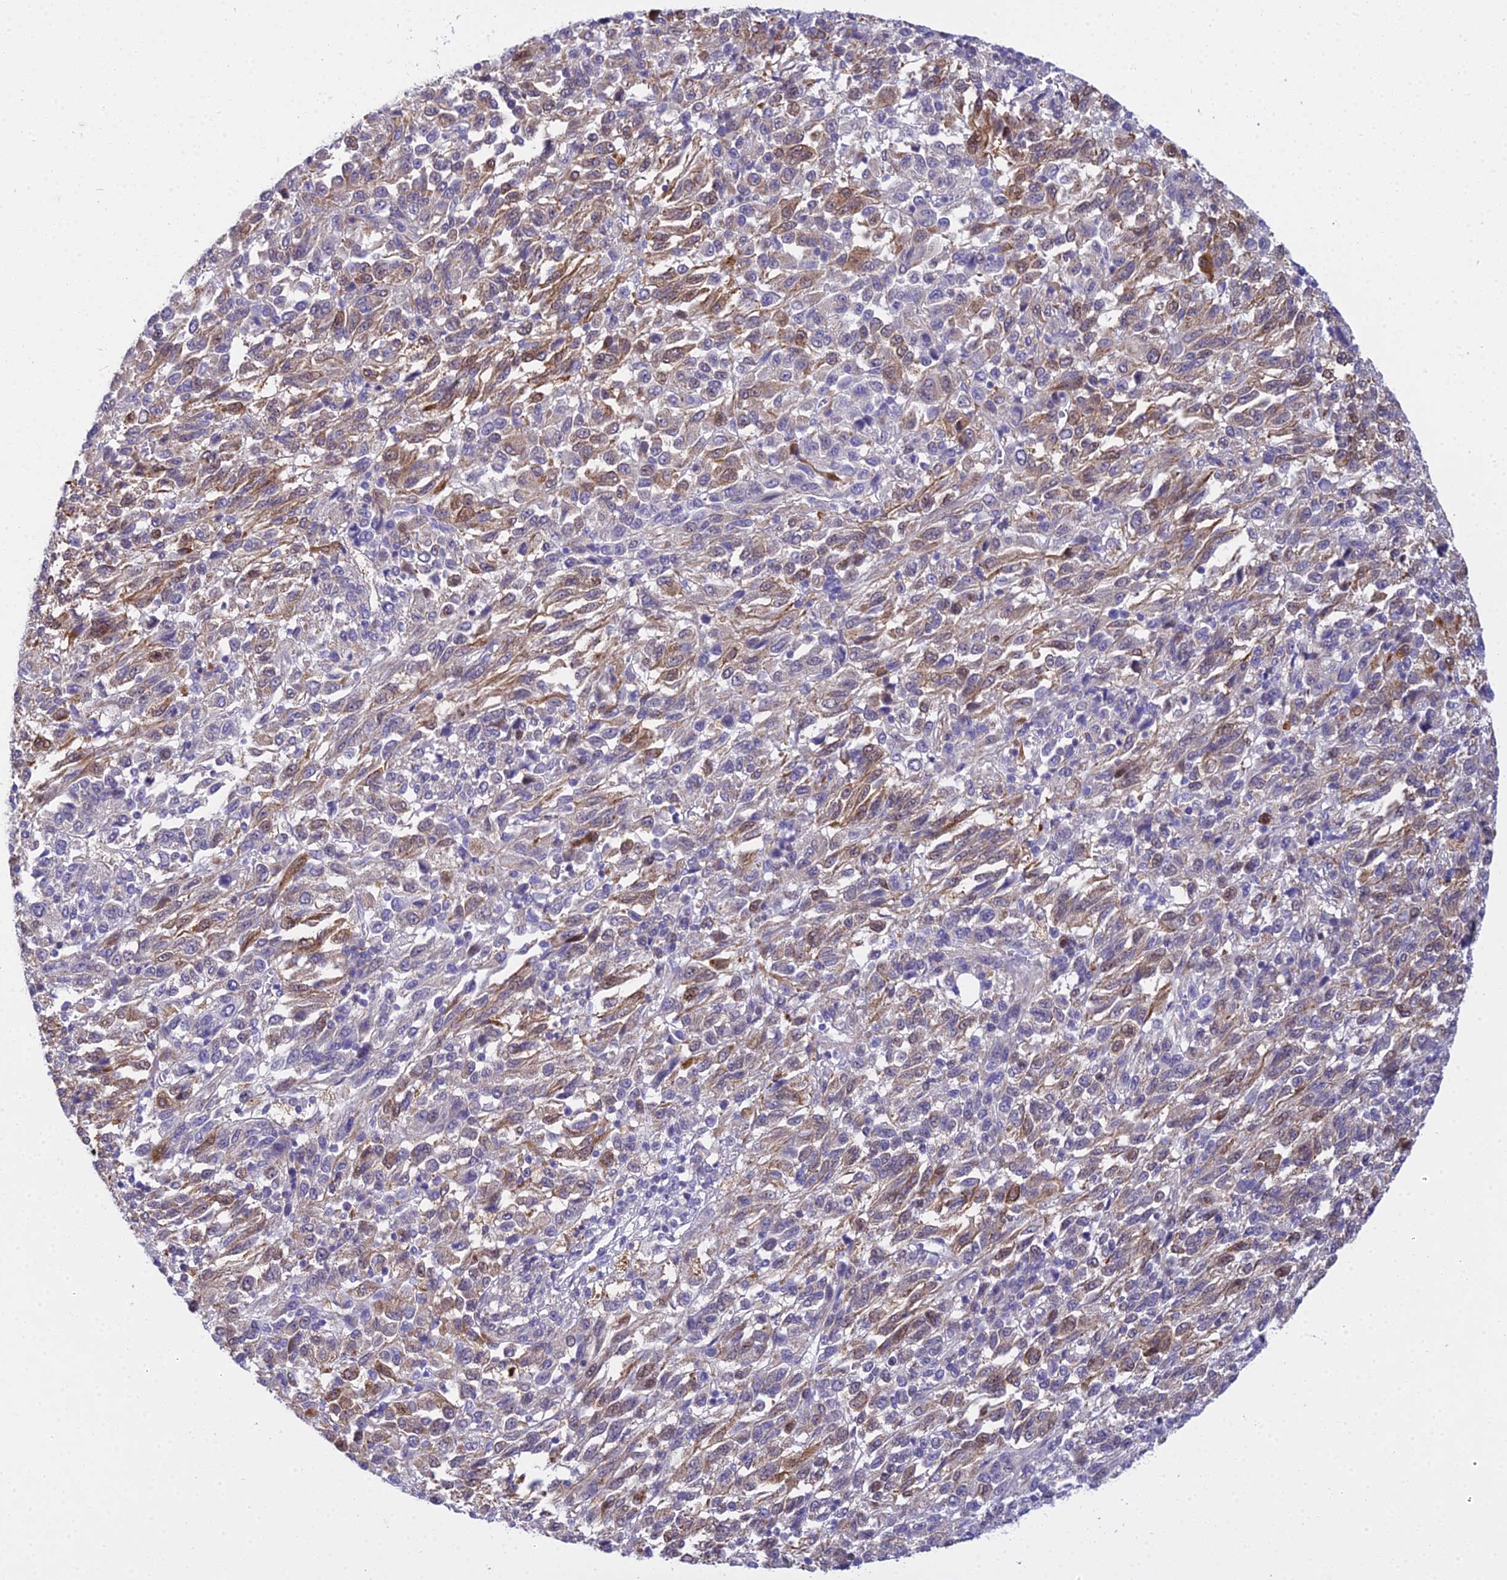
{"staining": {"intensity": "moderate", "quantity": "<25%", "location": "cytoplasmic/membranous,nuclear"}, "tissue": "melanoma", "cell_type": "Tumor cells", "image_type": "cancer", "snomed": [{"axis": "morphology", "description": "Malignant melanoma, Metastatic site"}, {"axis": "topography", "description": "Lung"}], "caption": "Melanoma stained with a brown dye reveals moderate cytoplasmic/membranous and nuclear positive positivity in about <25% of tumor cells.", "gene": "ZMIZ1", "patient": {"sex": "male", "age": 64}}